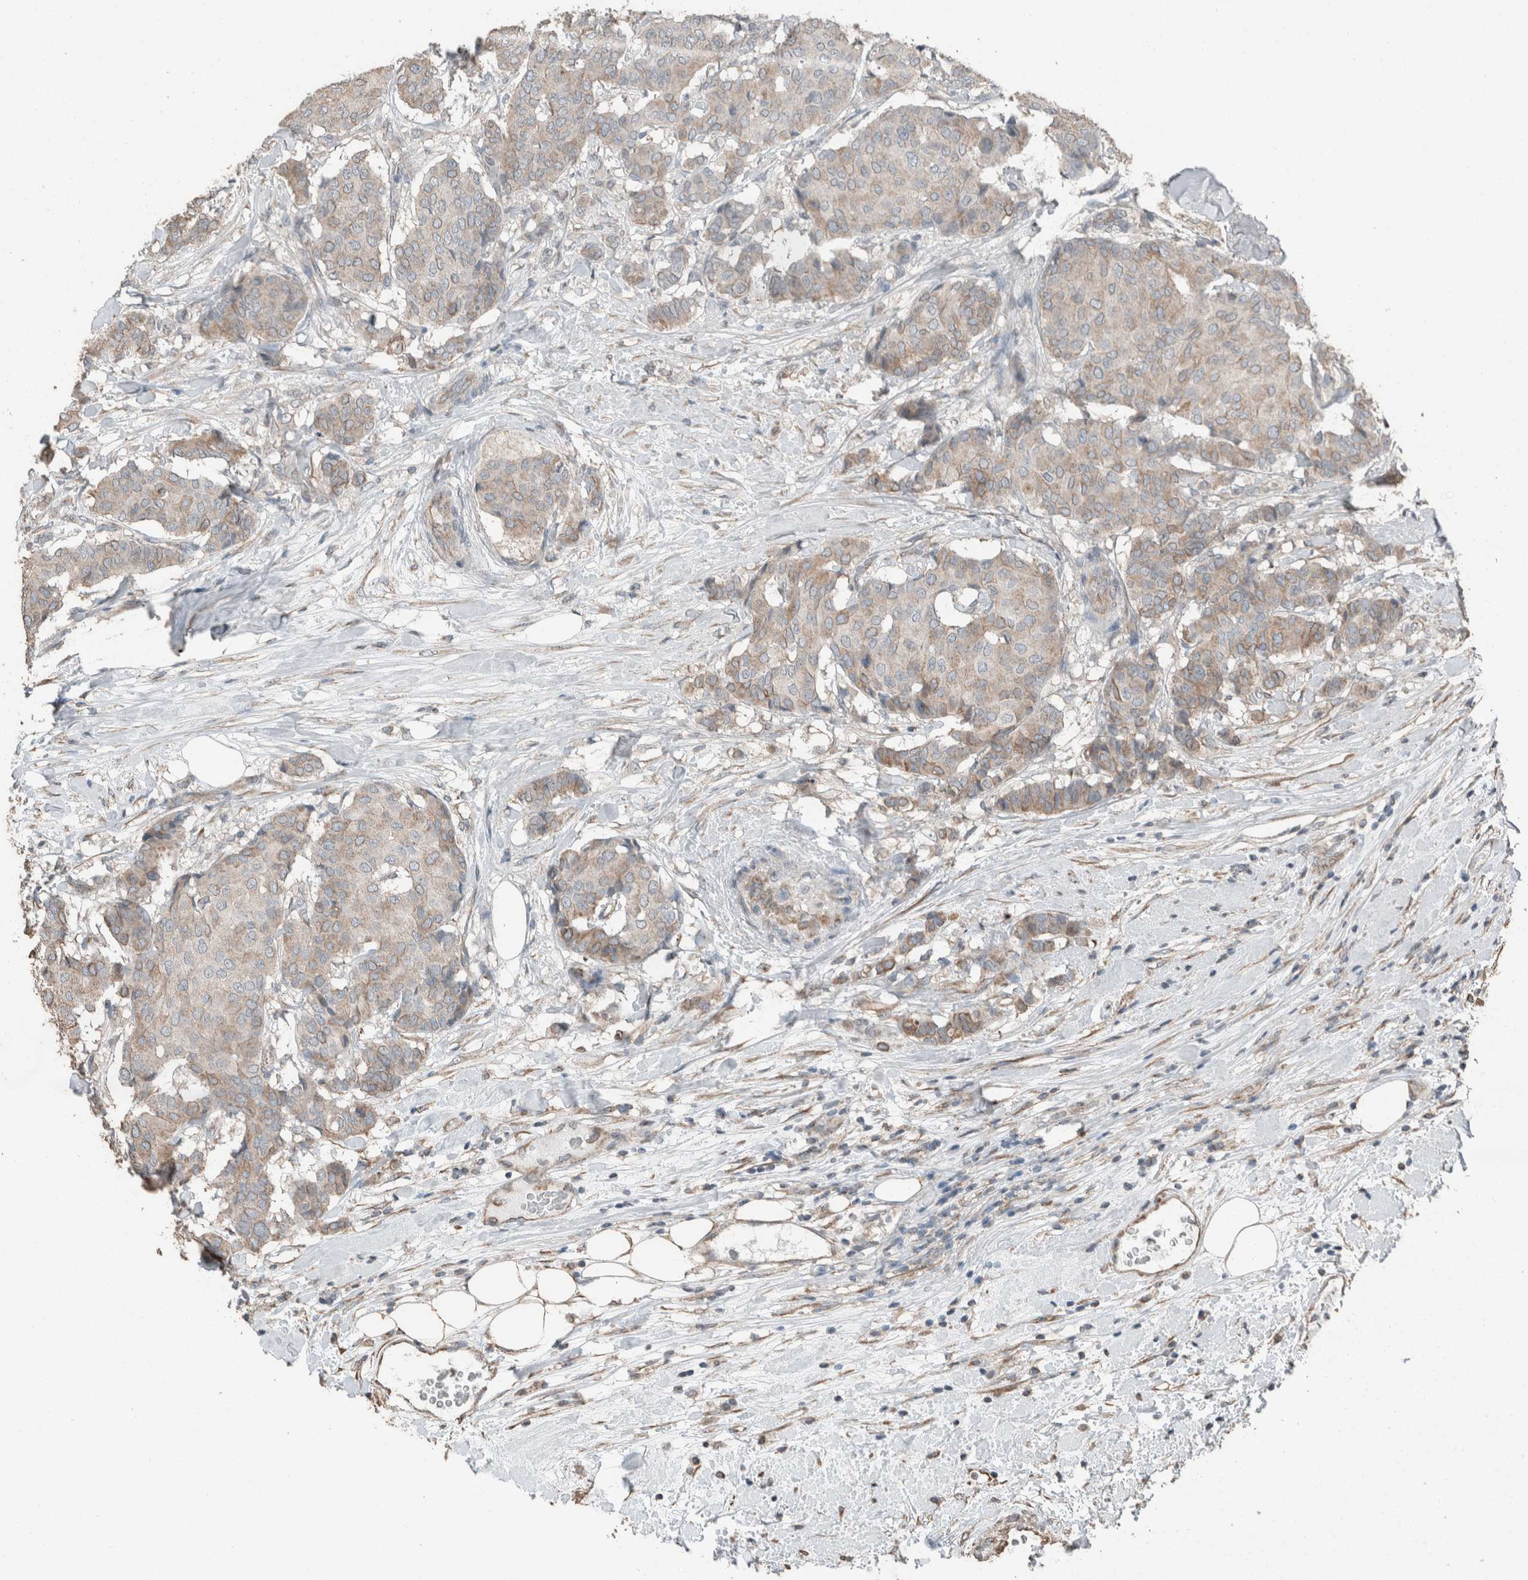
{"staining": {"intensity": "weak", "quantity": "25%-75%", "location": "cytoplasmic/membranous"}, "tissue": "breast cancer", "cell_type": "Tumor cells", "image_type": "cancer", "snomed": [{"axis": "morphology", "description": "Duct carcinoma"}, {"axis": "topography", "description": "Breast"}], "caption": "Immunohistochemical staining of human breast infiltrating ductal carcinoma exhibits low levels of weak cytoplasmic/membranous protein positivity in about 25%-75% of tumor cells.", "gene": "ACVR2B", "patient": {"sex": "female", "age": 75}}